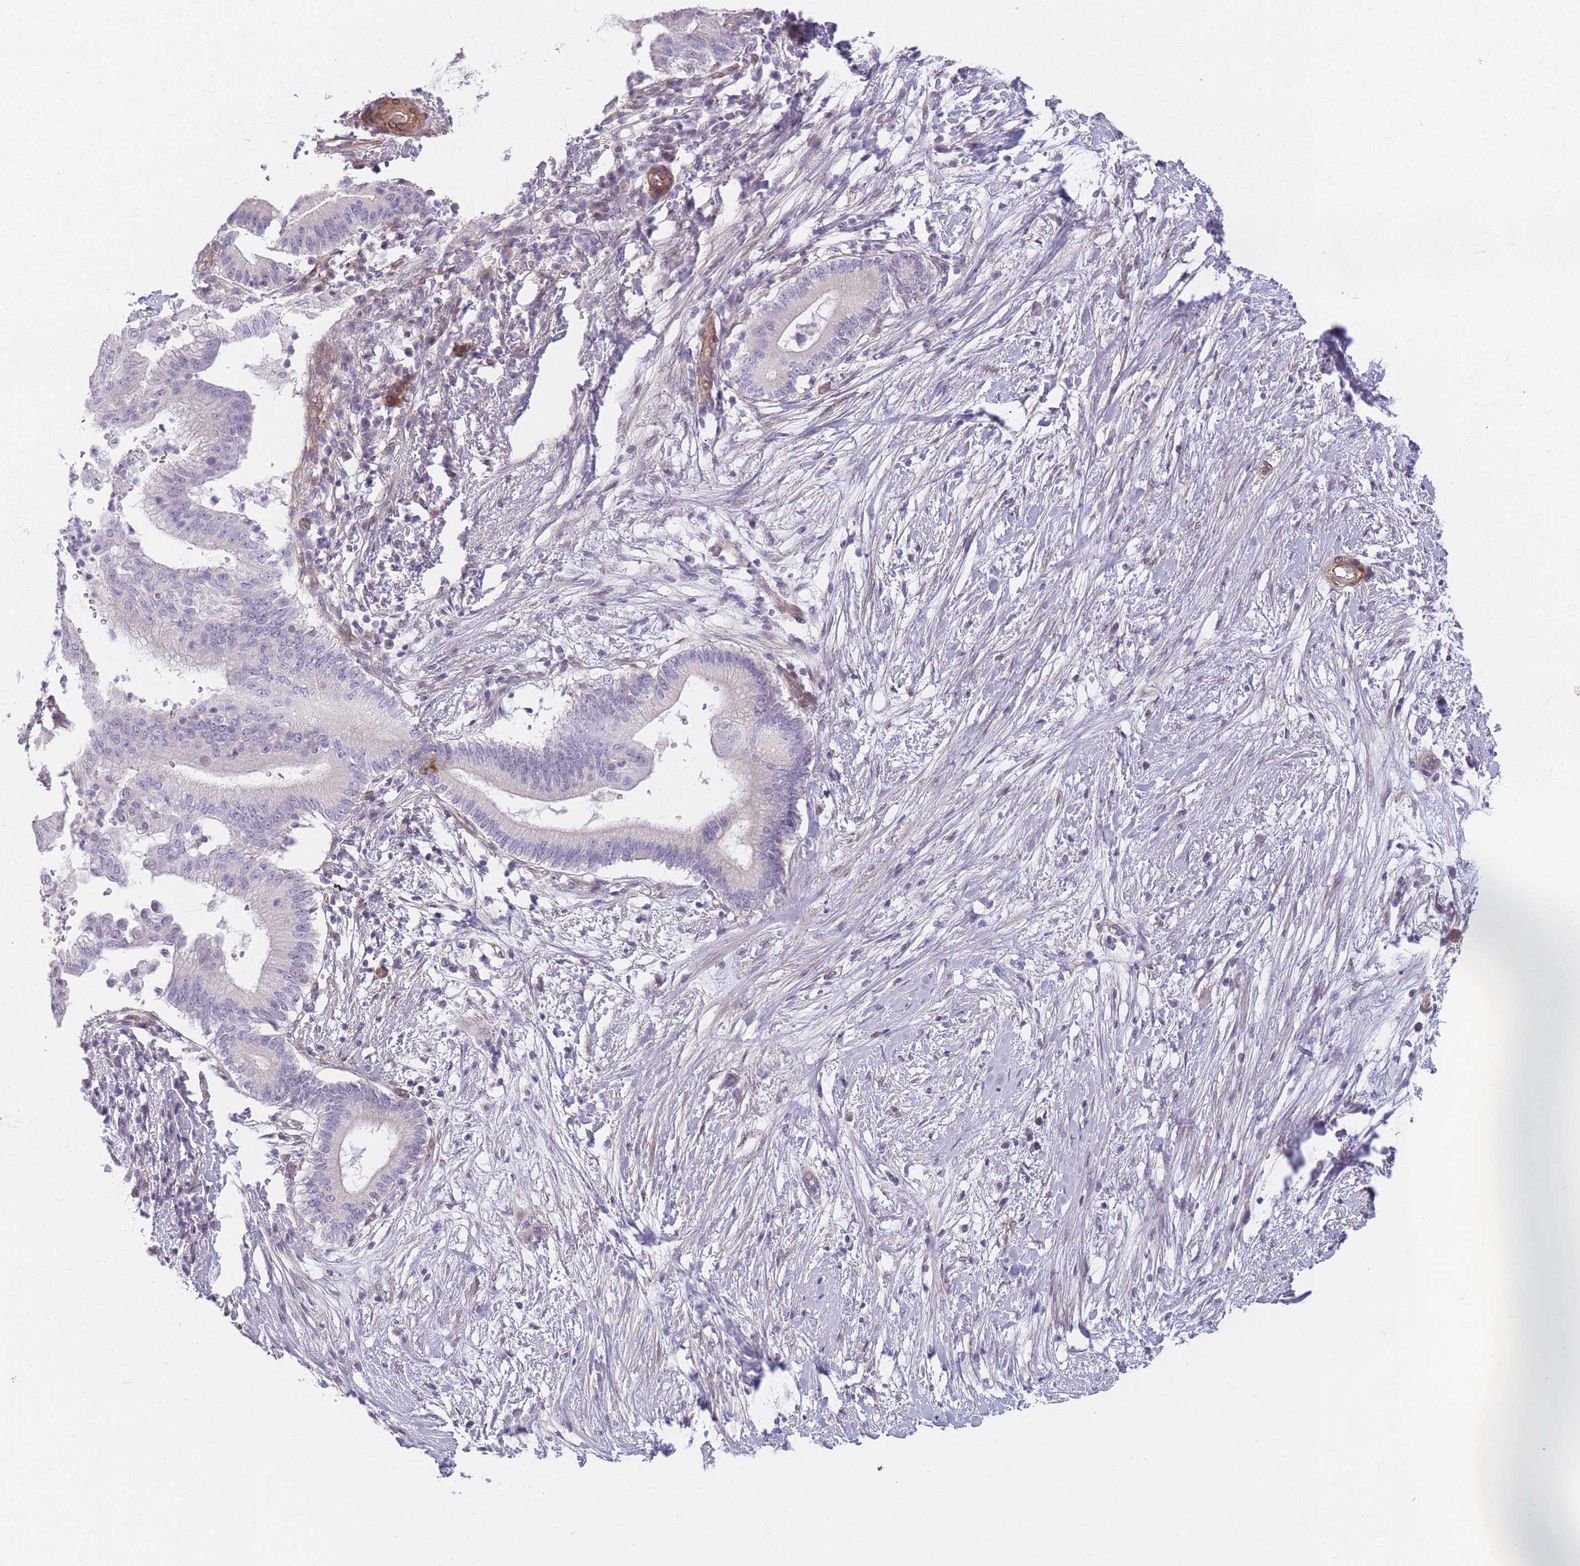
{"staining": {"intensity": "negative", "quantity": "none", "location": "none"}, "tissue": "pancreatic cancer", "cell_type": "Tumor cells", "image_type": "cancer", "snomed": [{"axis": "morphology", "description": "Adenocarcinoma, NOS"}, {"axis": "topography", "description": "Pancreas"}], "caption": "There is no significant staining in tumor cells of pancreatic cancer (adenocarcinoma). The staining was performed using DAB to visualize the protein expression in brown, while the nuclei were stained in blue with hematoxylin (Magnification: 20x).", "gene": "SLC7A6", "patient": {"sex": "male", "age": 68}}